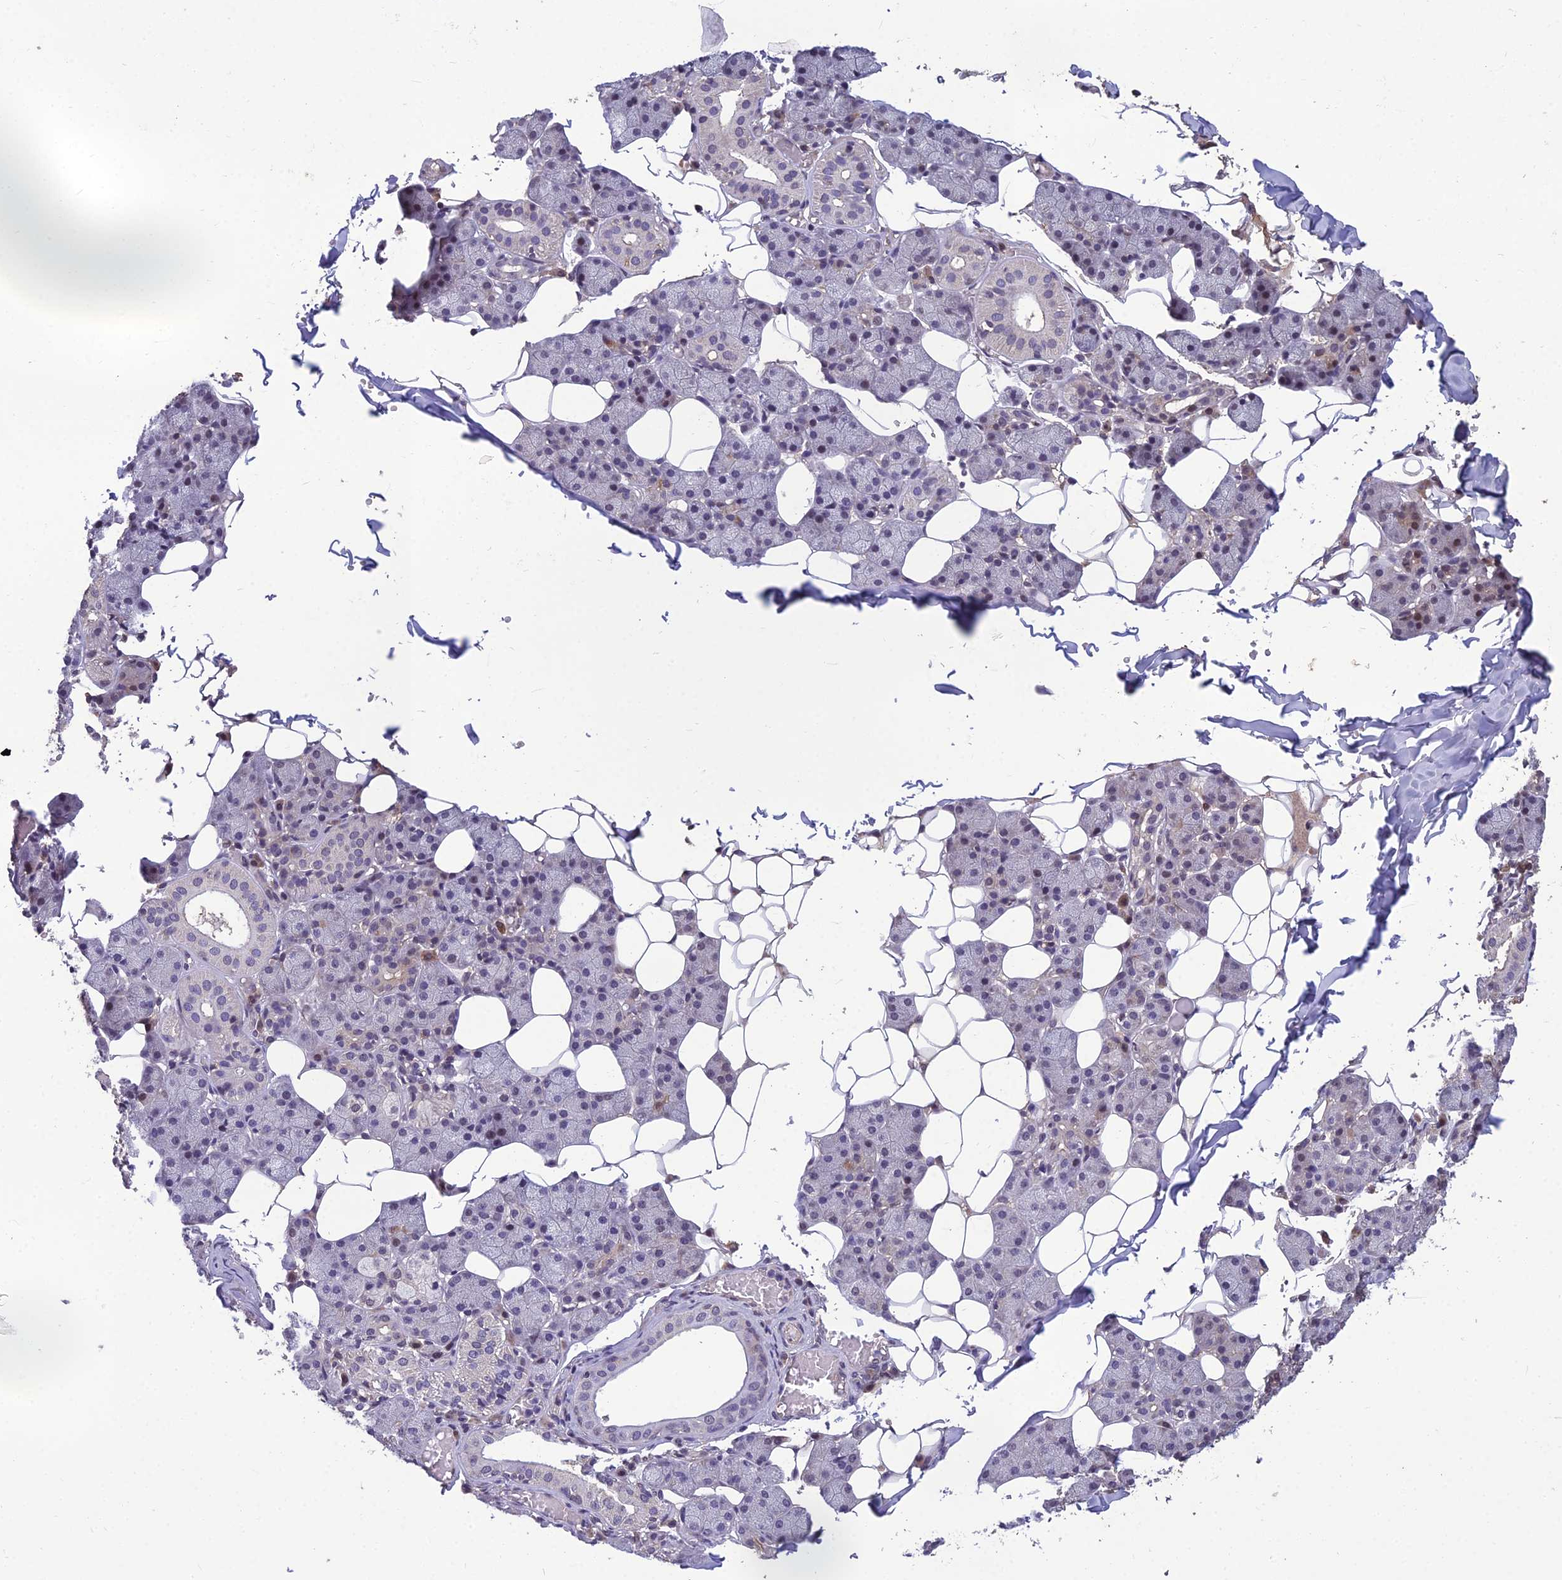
{"staining": {"intensity": "moderate", "quantity": "<25%", "location": "nuclear"}, "tissue": "salivary gland", "cell_type": "Glandular cells", "image_type": "normal", "snomed": [{"axis": "morphology", "description": "Normal tissue, NOS"}, {"axis": "topography", "description": "Salivary gland"}], "caption": "IHC histopathology image of normal human salivary gland stained for a protein (brown), which displays low levels of moderate nuclear staining in about <25% of glandular cells.", "gene": "GRWD1", "patient": {"sex": "female", "age": 33}}